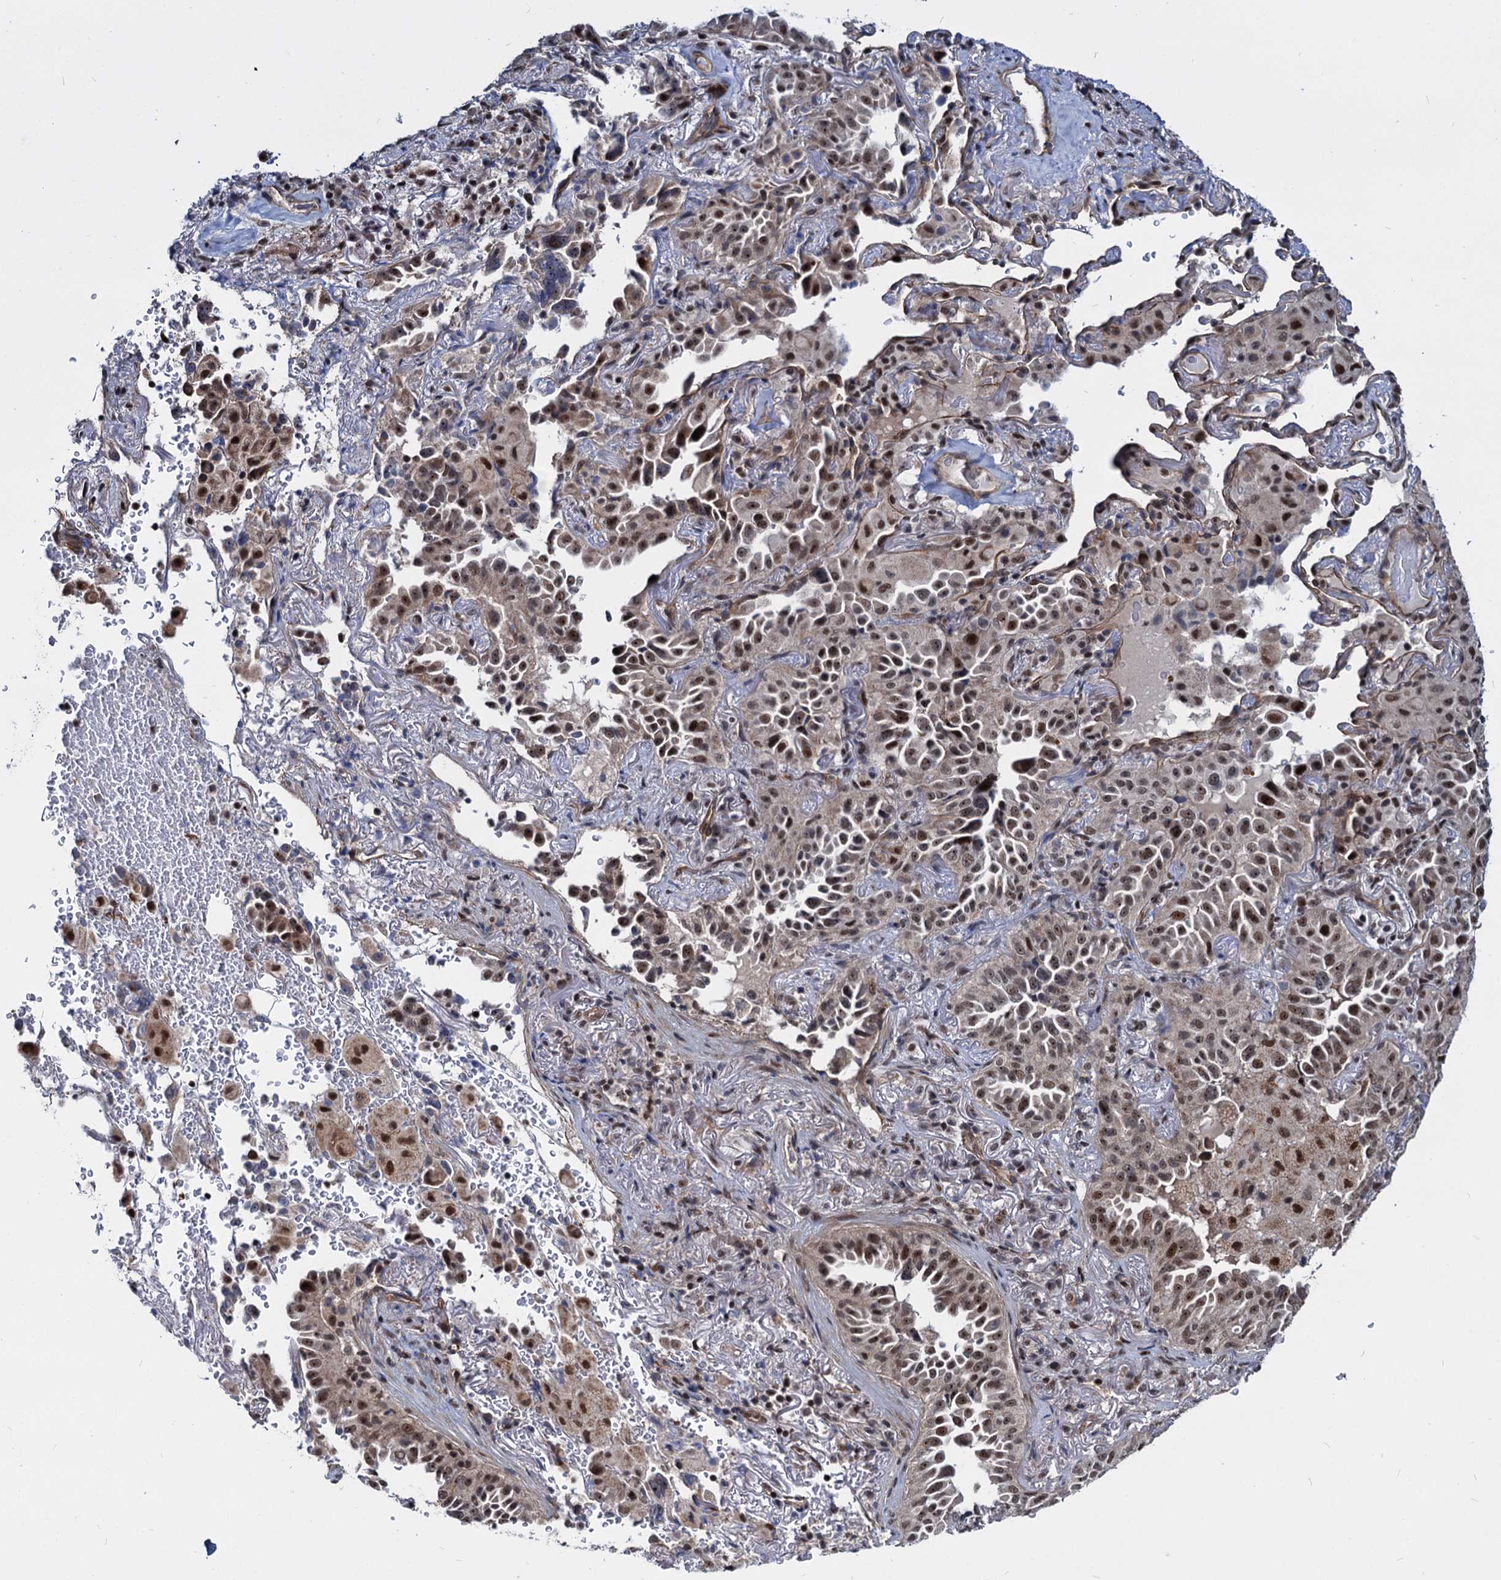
{"staining": {"intensity": "moderate", "quantity": ">75%", "location": "nuclear"}, "tissue": "lung cancer", "cell_type": "Tumor cells", "image_type": "cancer", "snomed": [{"axis": "morphology", "description": "Adenocarcinoma, NOS"}, {"axis": "topography", "description": "Lung"}], "caption": "Protein staining by immunohistochemistry demonstrates moderate nuclear positivity in approximately >75% of tumor cells in lung adenocarcinoma. (DAB (3,3'-diaminobenzidine) IHC, brown staining for protein, blue staining for nuclei).", "gene": "UBLCP1", "patient": {"sex": "female", "age": 69}}